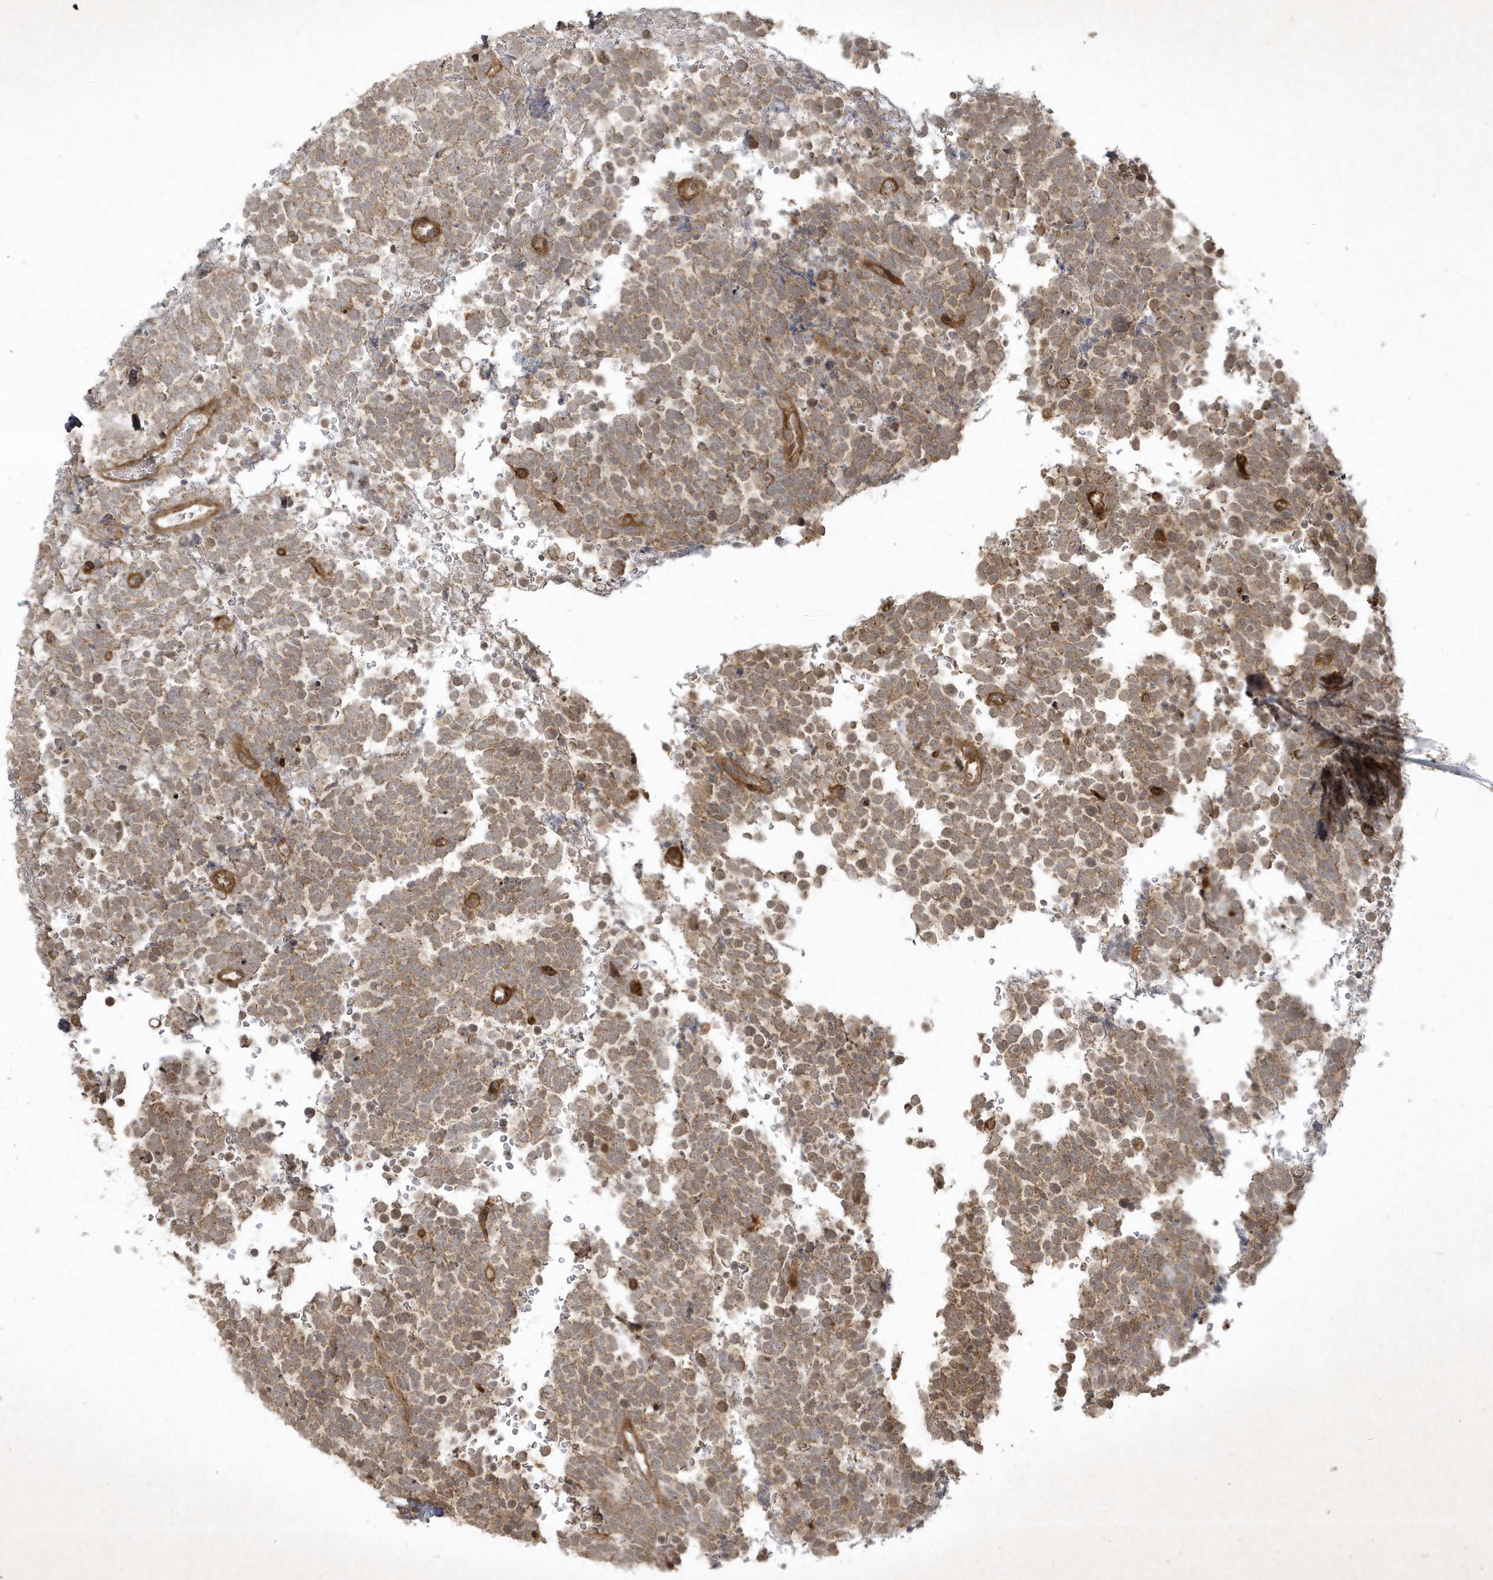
{"staining": {"intensity": "weak", "quantity": ">75%", "location": "cytoplasmic/membranous"}, "tissue": "urothelial cancer", "cell_type": "Tumor cells", "image_type": "cancer", "snomed": [{"axis": "morphology", "description": "Urothelial carcinoma, High grade"}, {"axis": "topography", "description": "Urinary bladder"}], "caption": "Human urothelial cancer stained for a protein (brown) shows weak cytoplasmic/membranous positive expression in approximately >75% of tumor cells.", "gene": "FAM83C", "patient": {"sex": "female", "age": 82}}